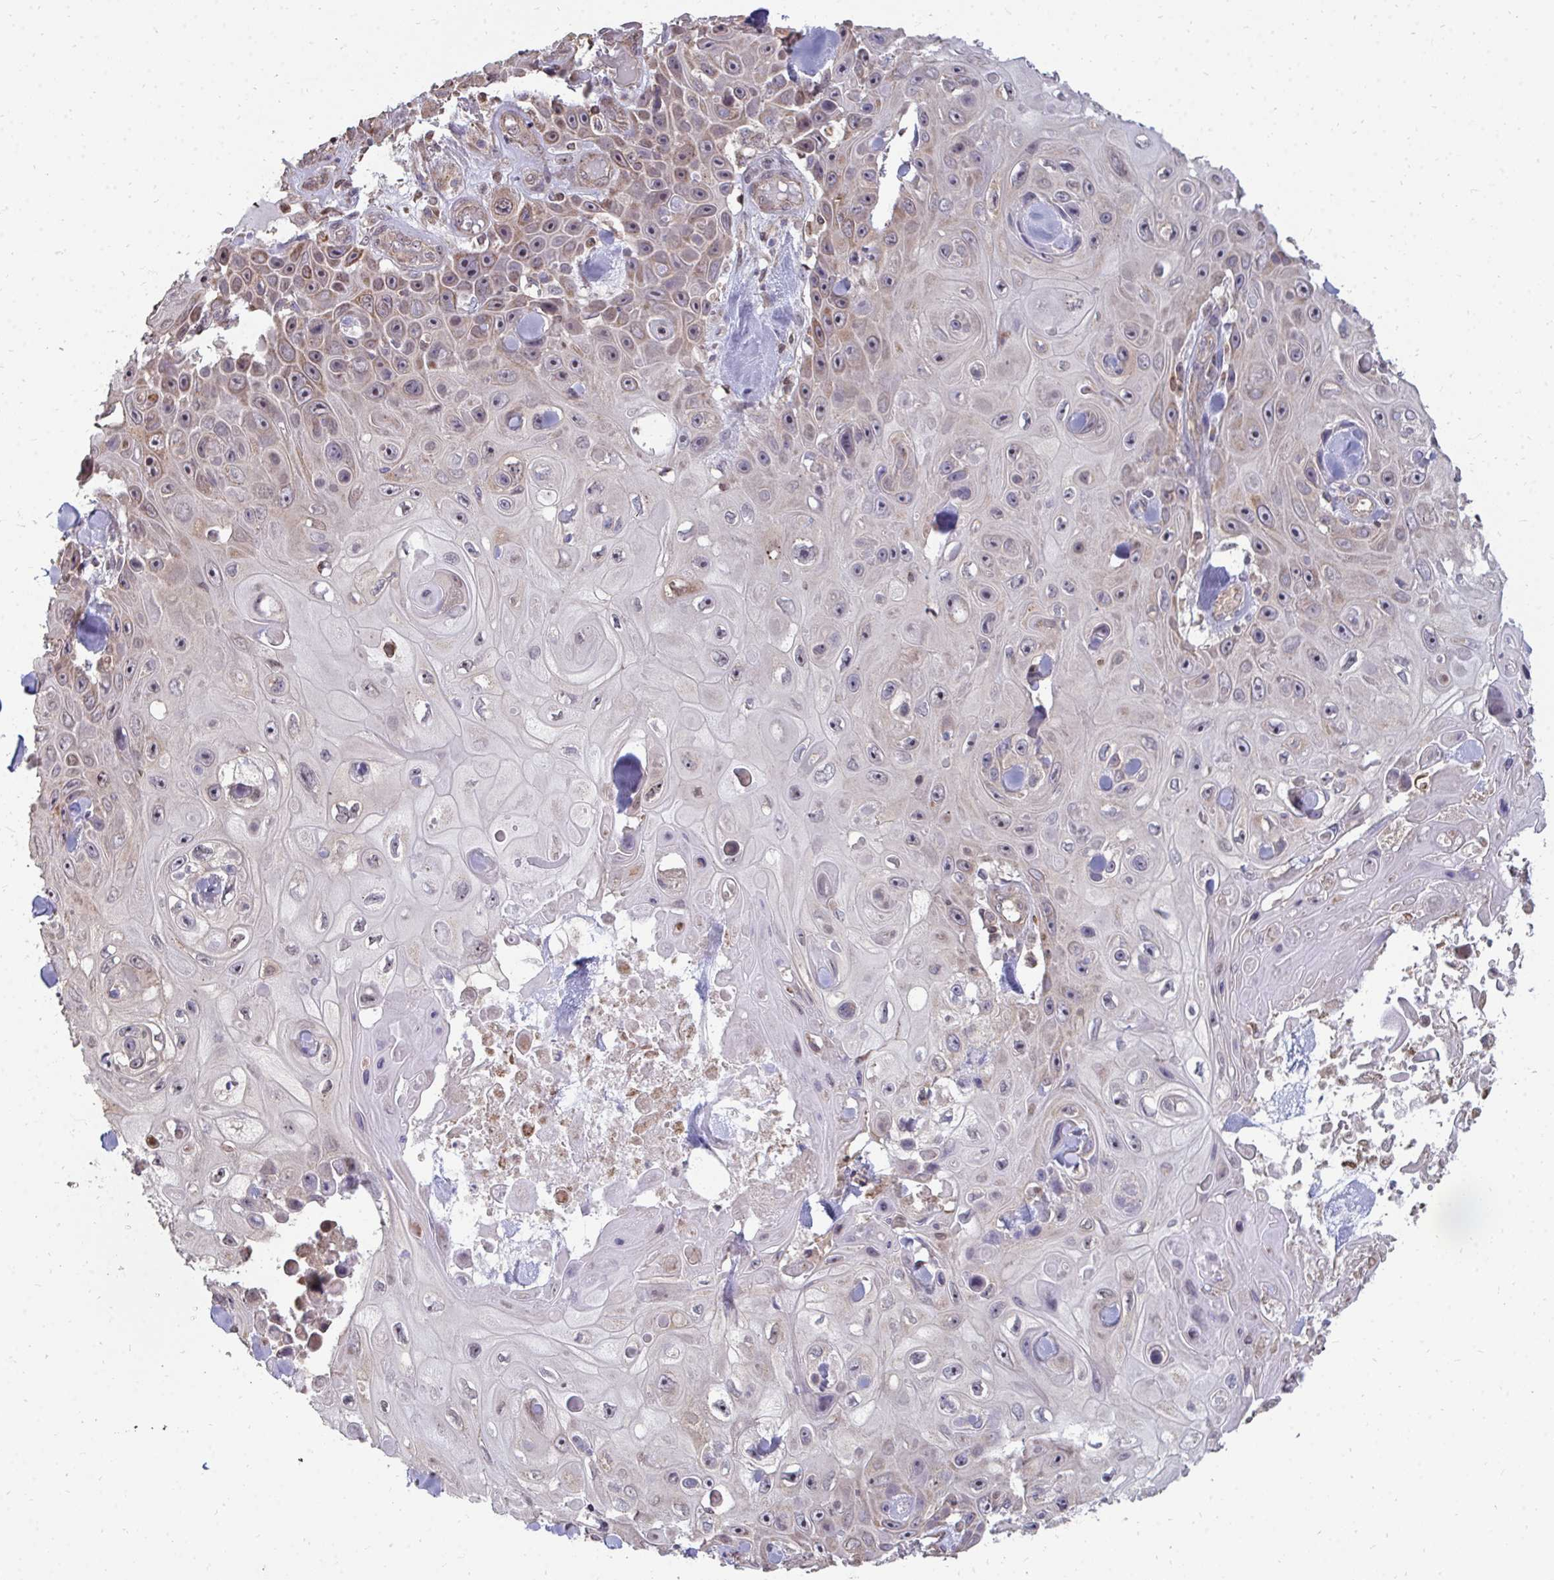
{"staining": {"intensity": "weak", "quantity": "<25%", "location": "cytoplasmic/membranous"}, "tissue": "skin cancer", "cell_type": "Tumor cells", "image_type": "cancer", "snomed": [{"axis": "morphology", "description": "Squamous cell carcinoma, NOS"}, {"axis": "topography", "description": "Skin"}], "caption": "Immunohistochemistry histopathology image of neoplastic tissue: skin cancer (squamous cell carcinoma) stained with DAB (3,3'-diaminobenzidine) reveals no significant protein staining in tumor cells. (Brightfield microscopy of DAB (3,3'-diaminobenzidine) immunohistochemistry at high magnification).", "gene": "DNAJA2", "patient": {"sex": "male", "age": 82}}